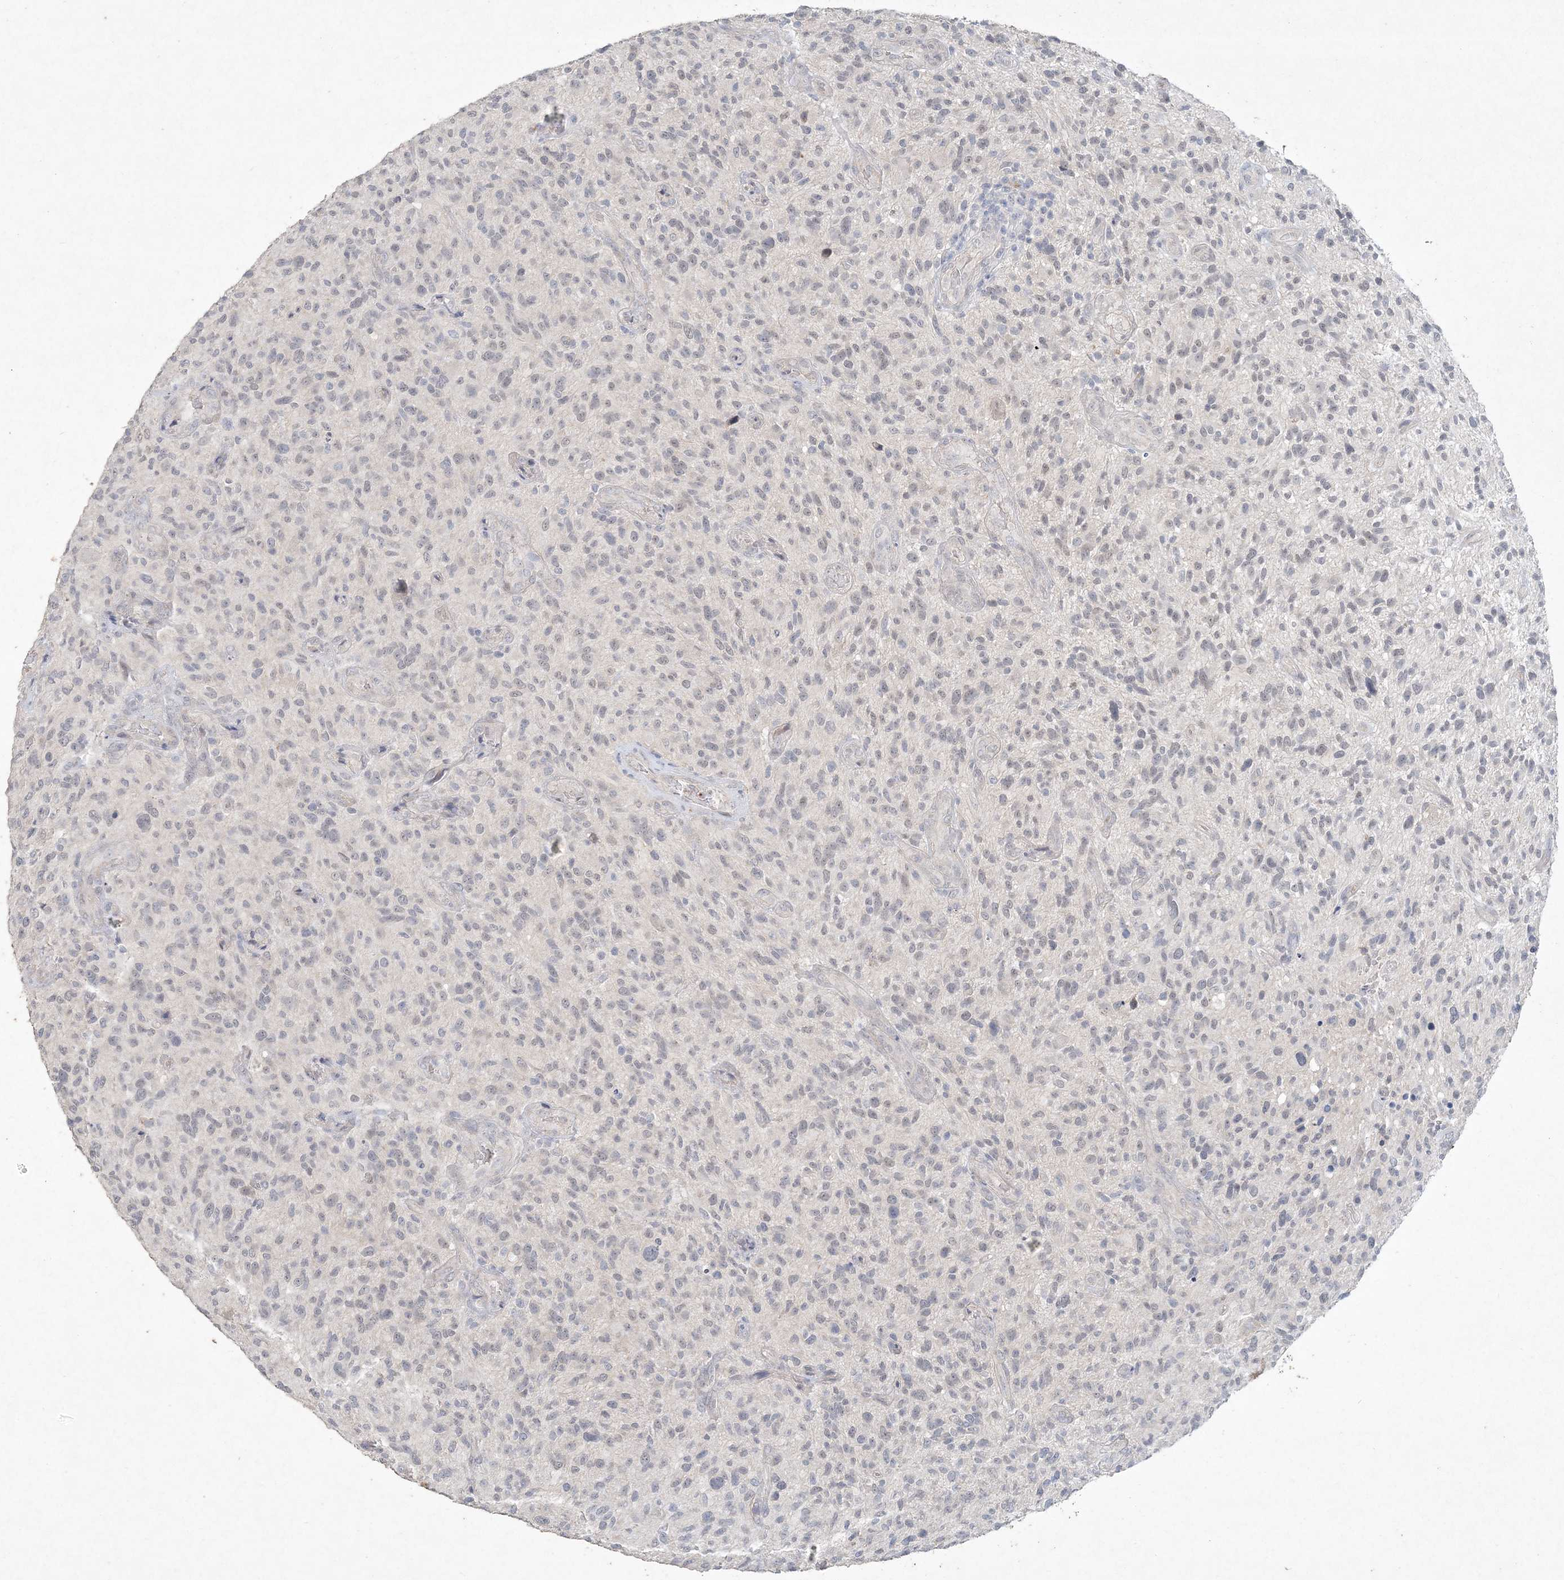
{"staining": {"intensity": "negative", "quantity": "none", "location": "none"}, "tissue": "glioma", "cell_type": "Tumor cells", "image_type": "cancer", "snomed": [{"axis": "morphology", "description": "Glioma, malignant, High grade"}, {"axis": "topography", "description": "Brain"}], "caption": "An IHC histopathology image of glioma is shown. There is no staining in tumor cells of glioma. The staining is performed using DAB (3,3'-diaminobenzidine) brown chromogen with nuclei counter-stained in using hematoxylin.", "gene": "DNAH5", "patient": {"sex": "male", "age": 47}}